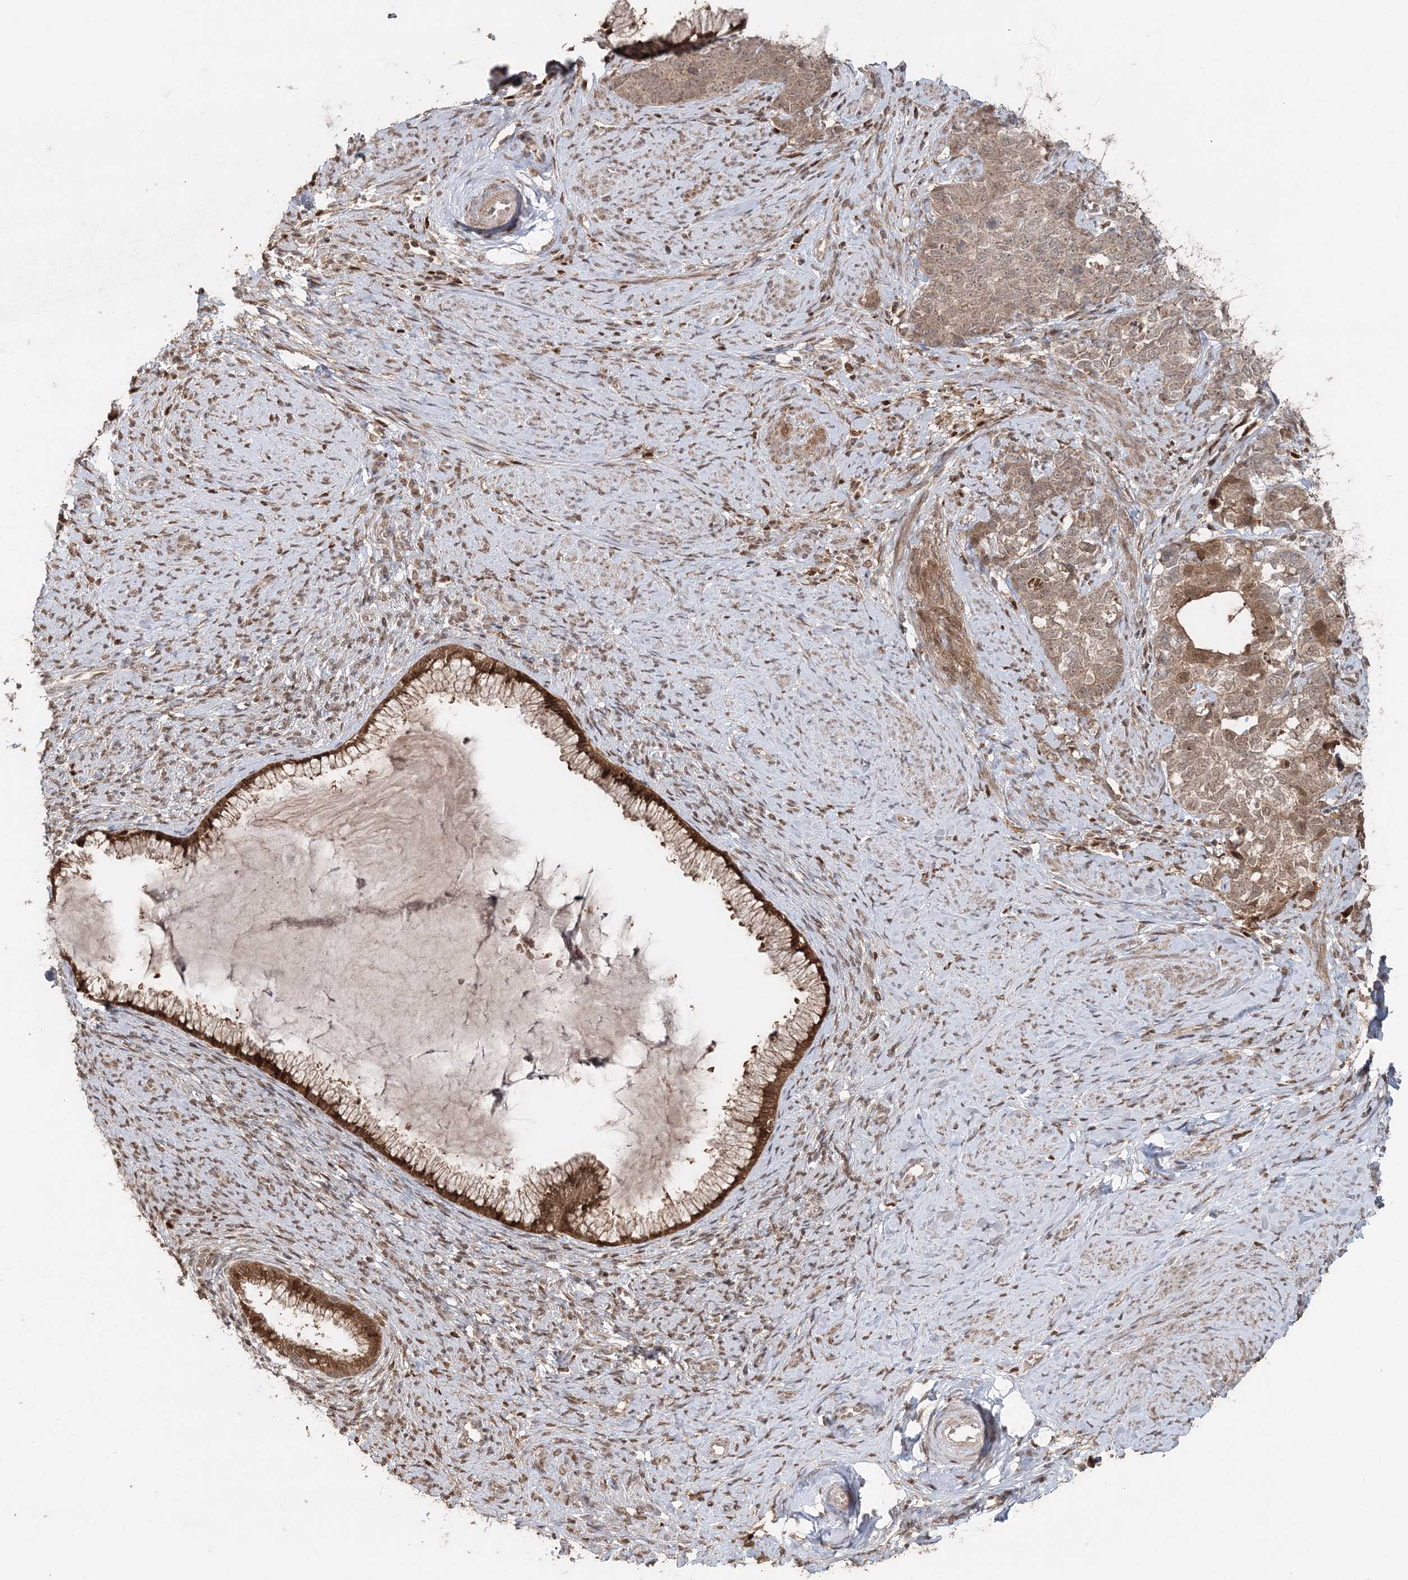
{"staining": {"intensity": "moderate", "quantity": ">75%", "location": "cytoplasmic/membranous,nuclear"}, "tissue": "cervical cancer", "cell_type": "Tumor cells", "image_type": "cancer", "snomed": [{"axis": "morphology", "description": "Squamous cell carcinoma, NOS"}, {"axis": "topography", "description": "Cervix"}], "caption": "Immunohistochemical staining of human cervical cancer (squamous cell carcinoma) displays moderate cytoplasmic/membranous and nuclear protein staining in approximately >75% of tumor cells.", "gene": "SLU7", "patient": {"sex": "female", "age": 63}}